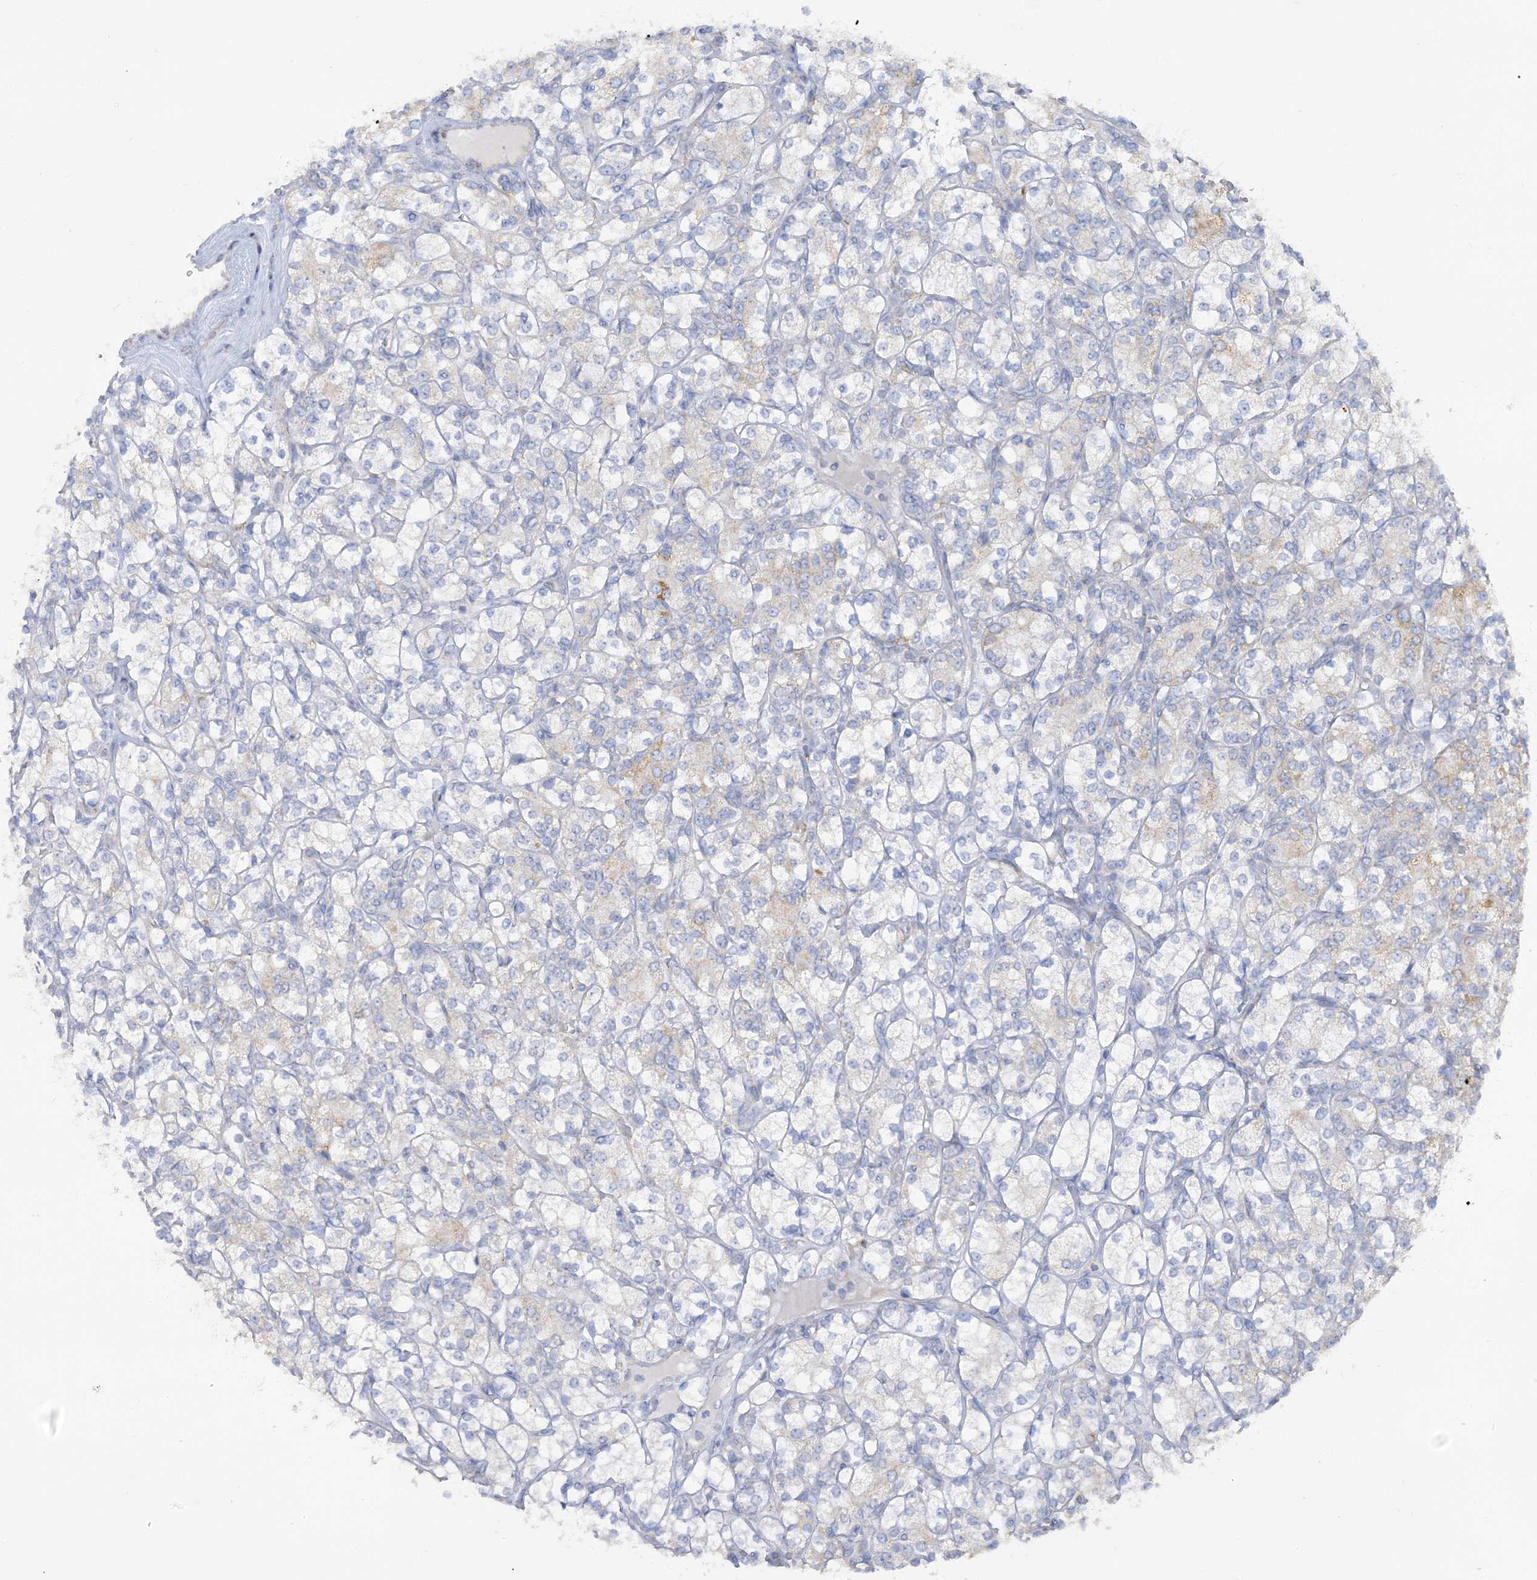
{"staining": {"intensity": "weak", "quantity": "<25%", "location": "cytoplasmic/membranous"}, "tissue": "renal cancer", "cell_type": "Tumor cells", "image_type": "cancer", "snomed": [{"axis": "morphology", "description": "Adenocarcinoma, NOS"}, {"axis": "topography", "description": "Kidney"}], "caption": "High magnification brightfield microscopy of renal cancer stained with DAB (3,3'-diaminobenzidine) (brown) and counterstained with hematoxylin (blue): tumor cells show no significant expression.", "gene": "MMADHC", "patient": {"sex": "male", "age": 77}}